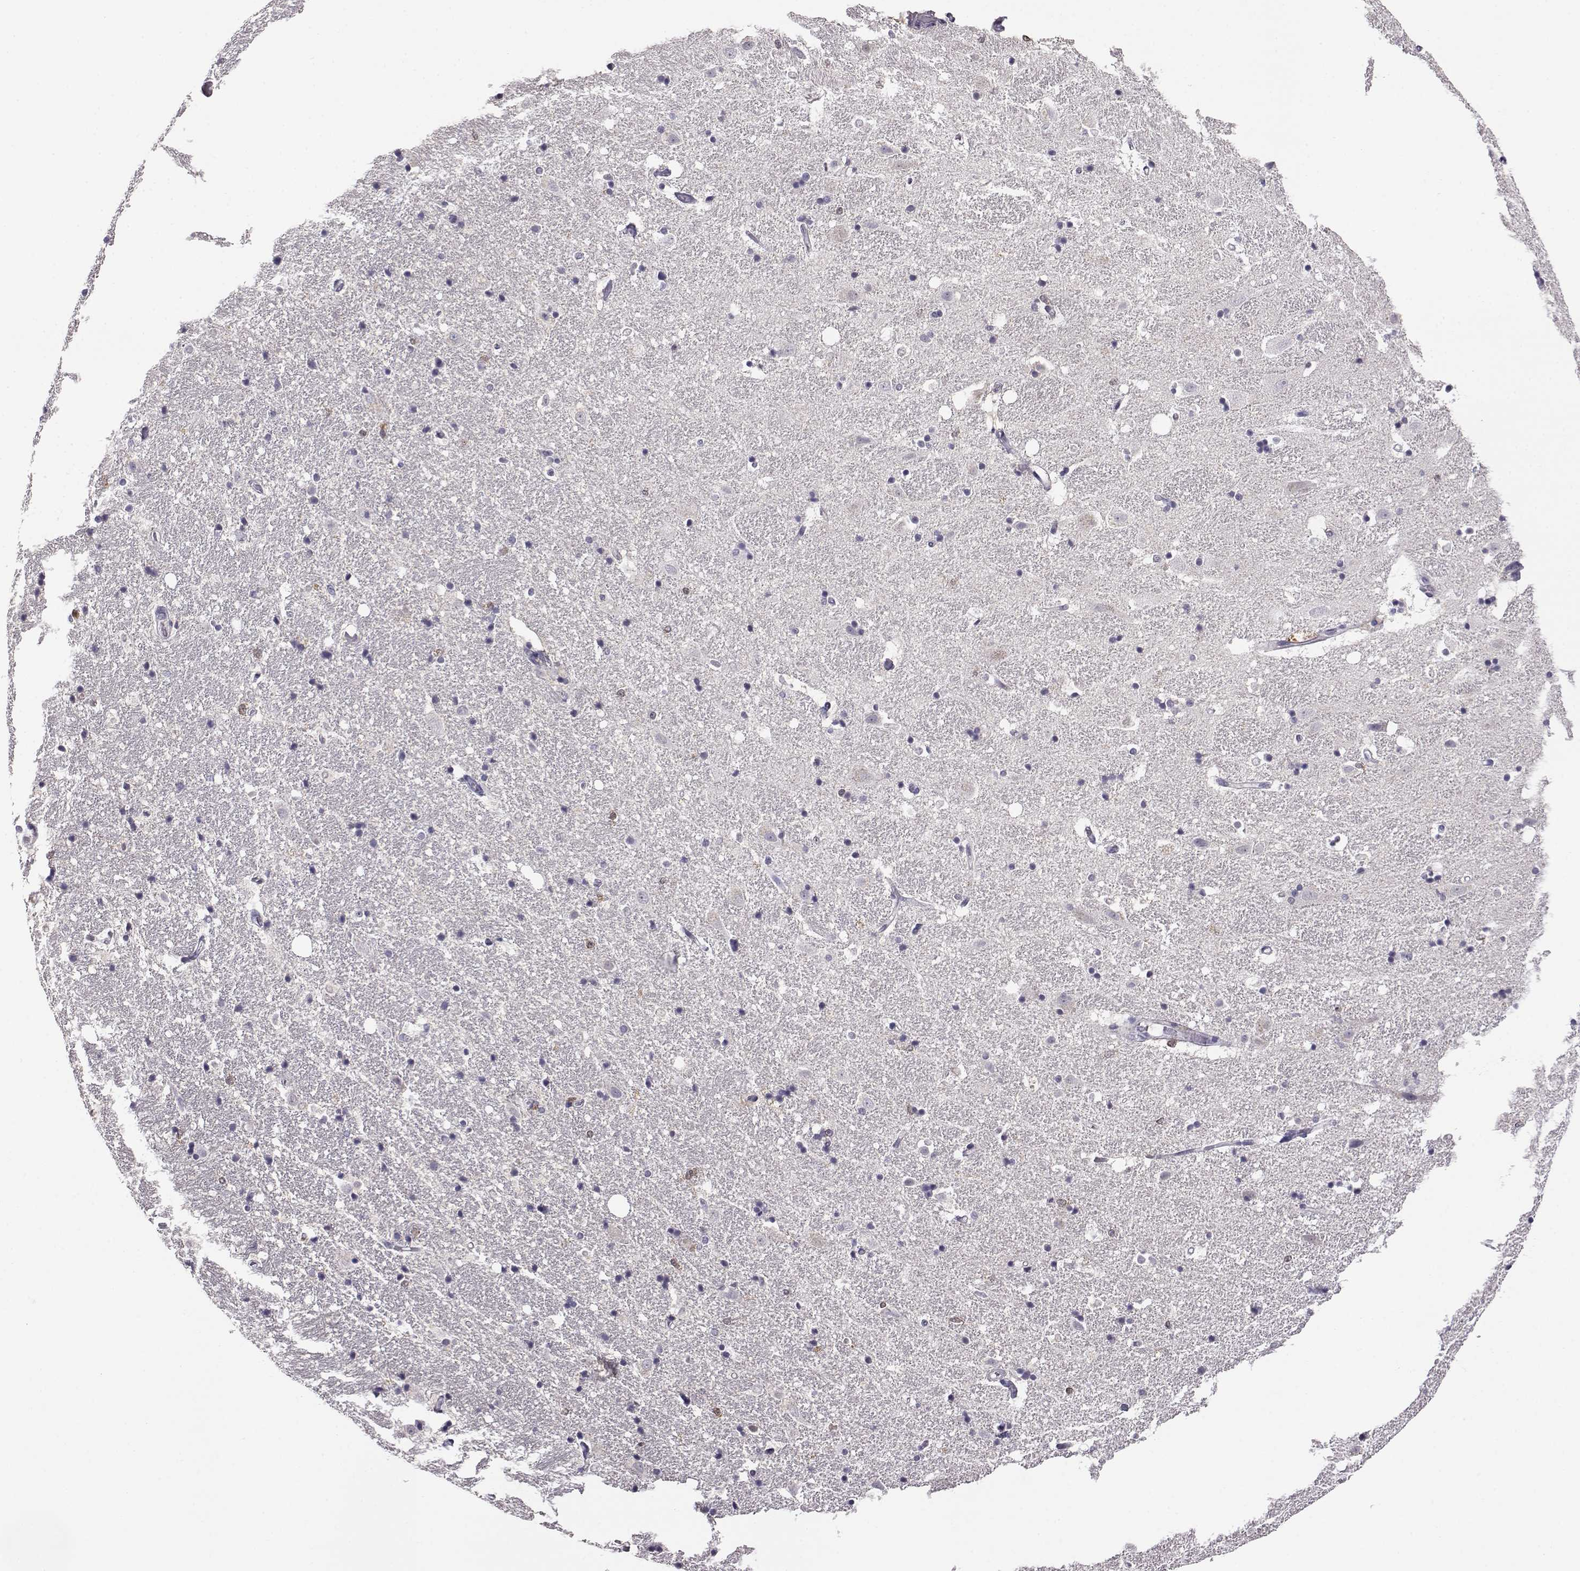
{"staining": {"intensity": "negative", "quantity": "none", "location": "none"}, "tissue": "hippocampus", "cell_type": "Glial cells", "image_type": "normal", "snomed": [{"axis": "morphology", "description": "Normal tissue, NOS"}, {"axis": "topography", "description": "Hippocampus"}], "caption": "Glial cells show no significant protein staining in benign hippocampus. (DAB (3,3'-diaminobenzidine) immunohistochemistry (IHC) visualized using brightfield microscopy, high magnification).", "gene": "AKR1B1", "patient": {"sex": "male", "age": 49}}